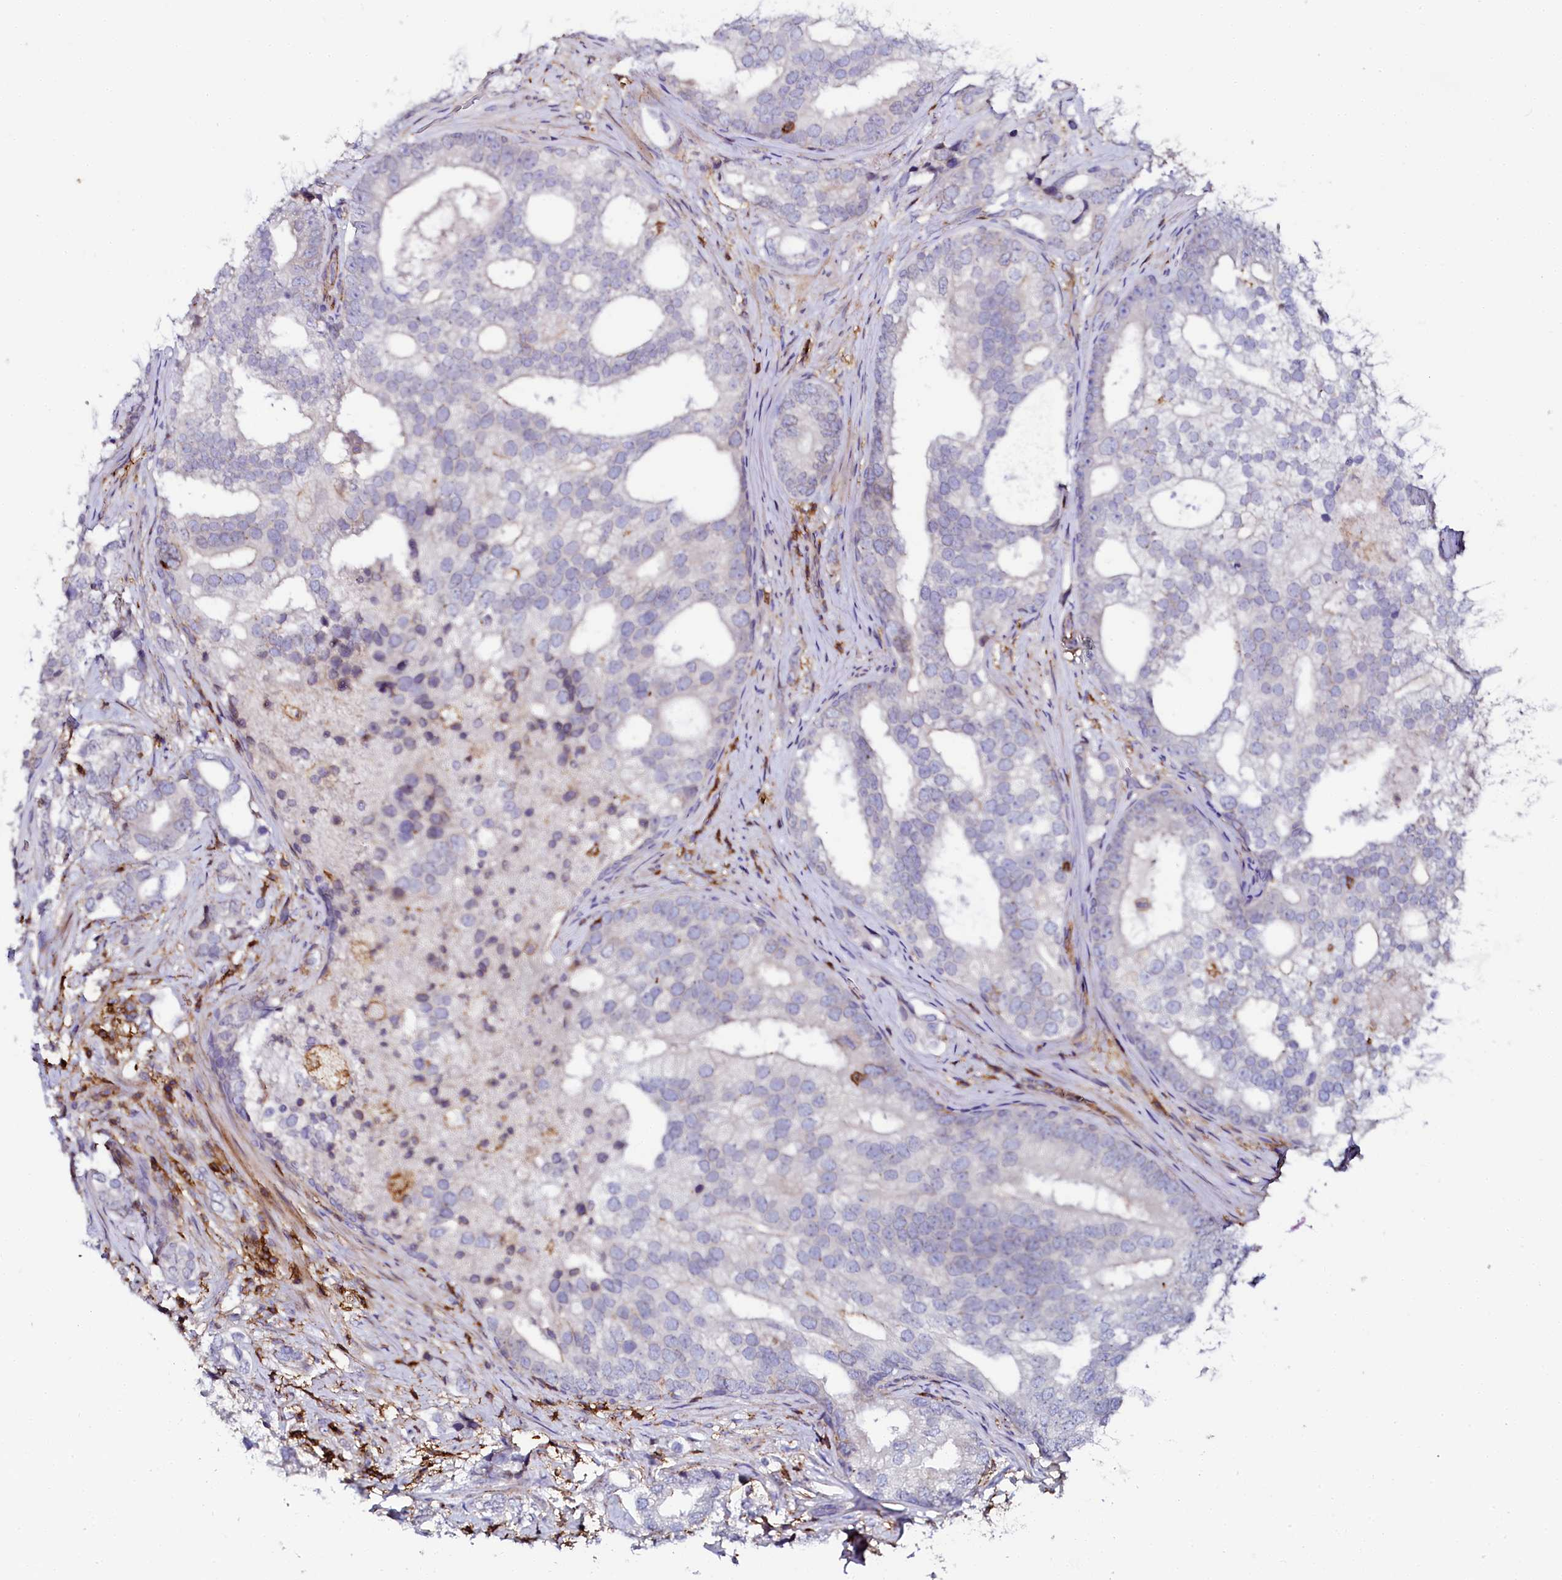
{"staining": {"intensity": "negative", "quantity": "none", "location": "none"}, "tissue": "prostate cancer", "cell_type": "Tumor cells", "image_type": "cancer", "snomed": [{"axis": "morphology", "description": "Adenocarcinoma, High grade"}, {"axis": "topography", "description": "Prostate"}], "caption": "Image shows no significant protein staining in tumor cells of prostate cancer (high-grade adenocarcinoma).", "gene": "AAAS", "patient": {"sex": "male", "age": 75}}